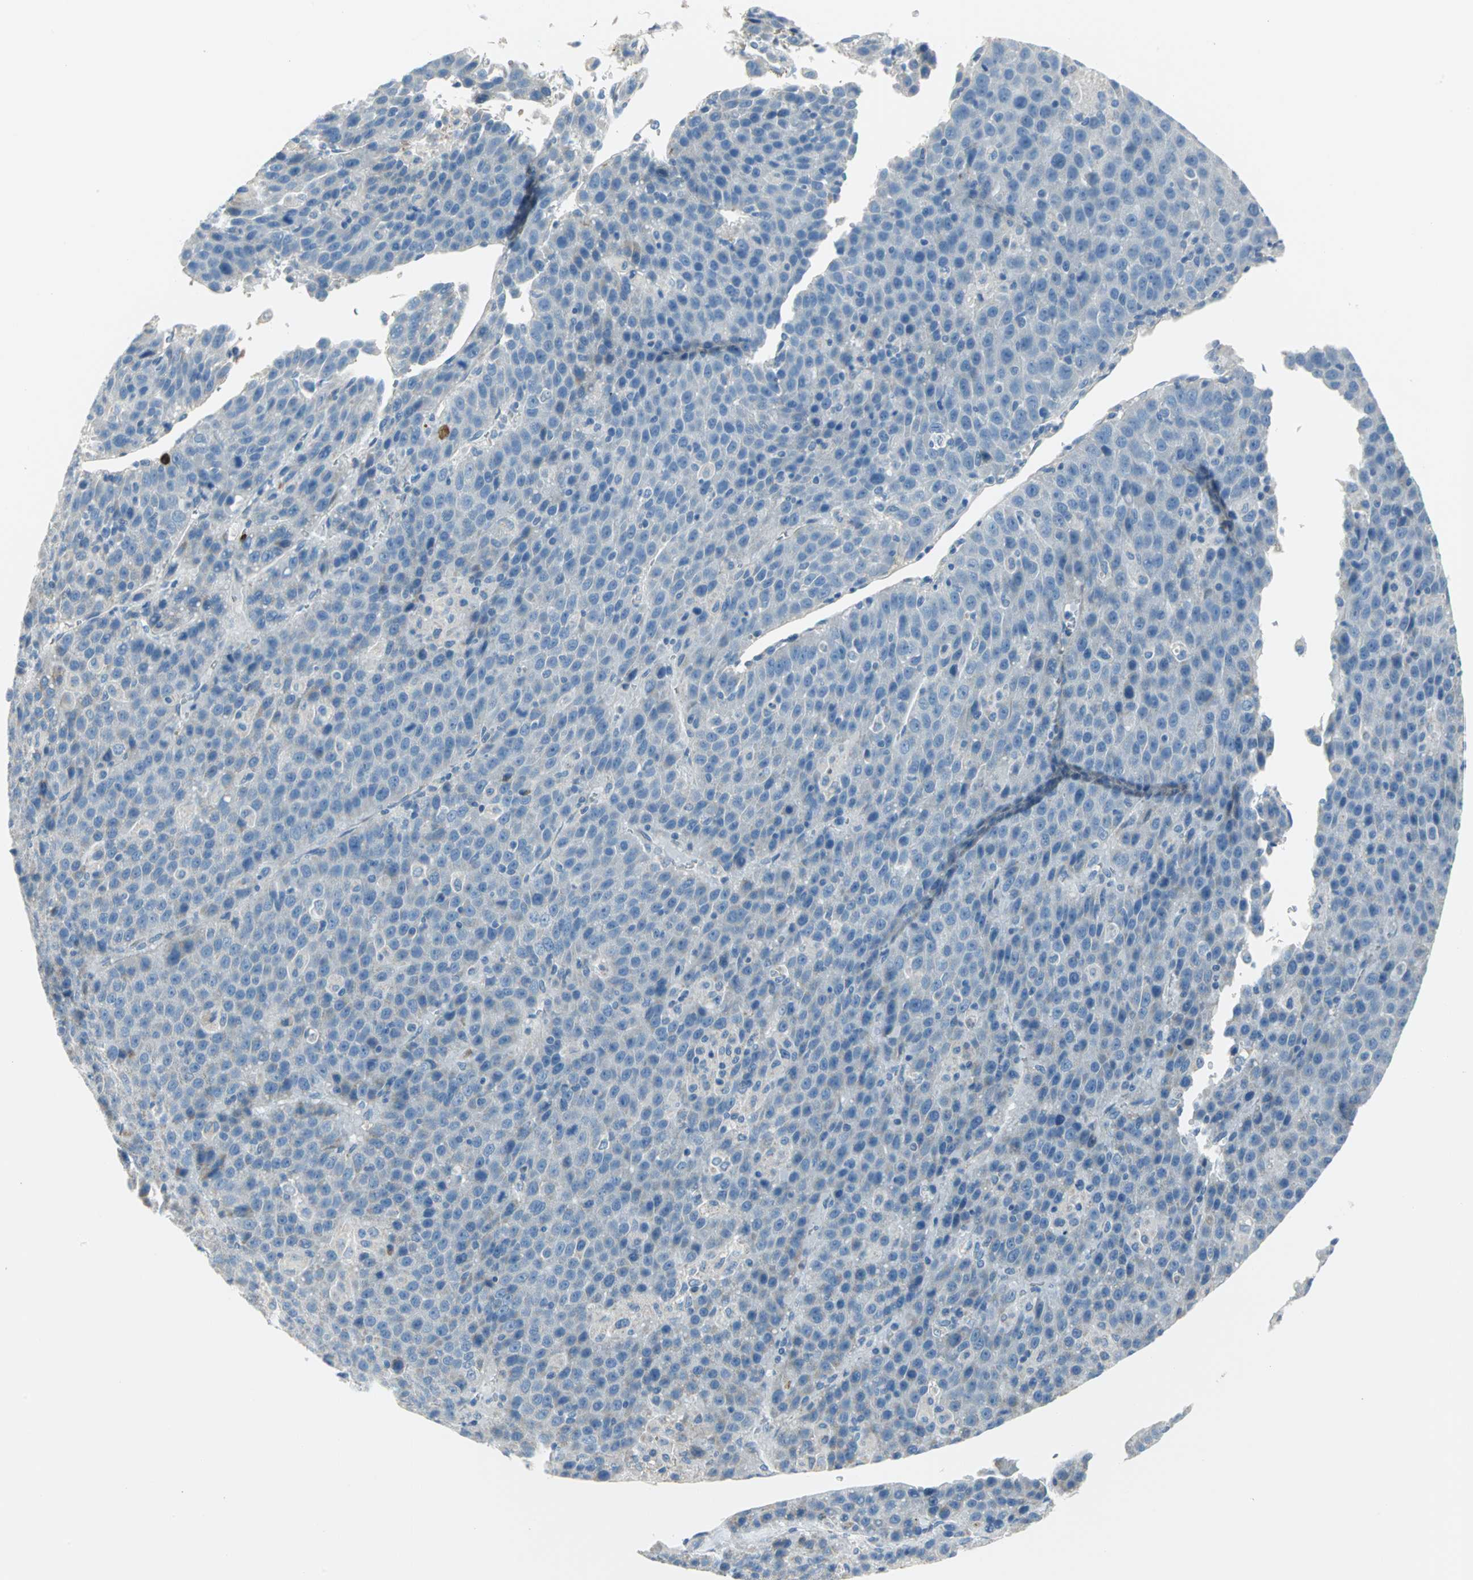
{"staining": {"intensity": "weak", "quantity": "<25%", "location": "cytoplasmic/membranous"}, "tissue": "liver cancer", "cell_type": "Tumor cells", "image_type": "cancer", "snomed": [{"axis": "morphology", "description": "Carcinoma, Hepatocellular, NOS"}, {"axis": "topography", "description": "Liver"}], "caption": "This is a micrograph of immunohistochemistry staining of liver cancer, which shows no expression in tumor cells.", "gene": "ALOX15", "patient": {"sex": "female", "age": 53}}